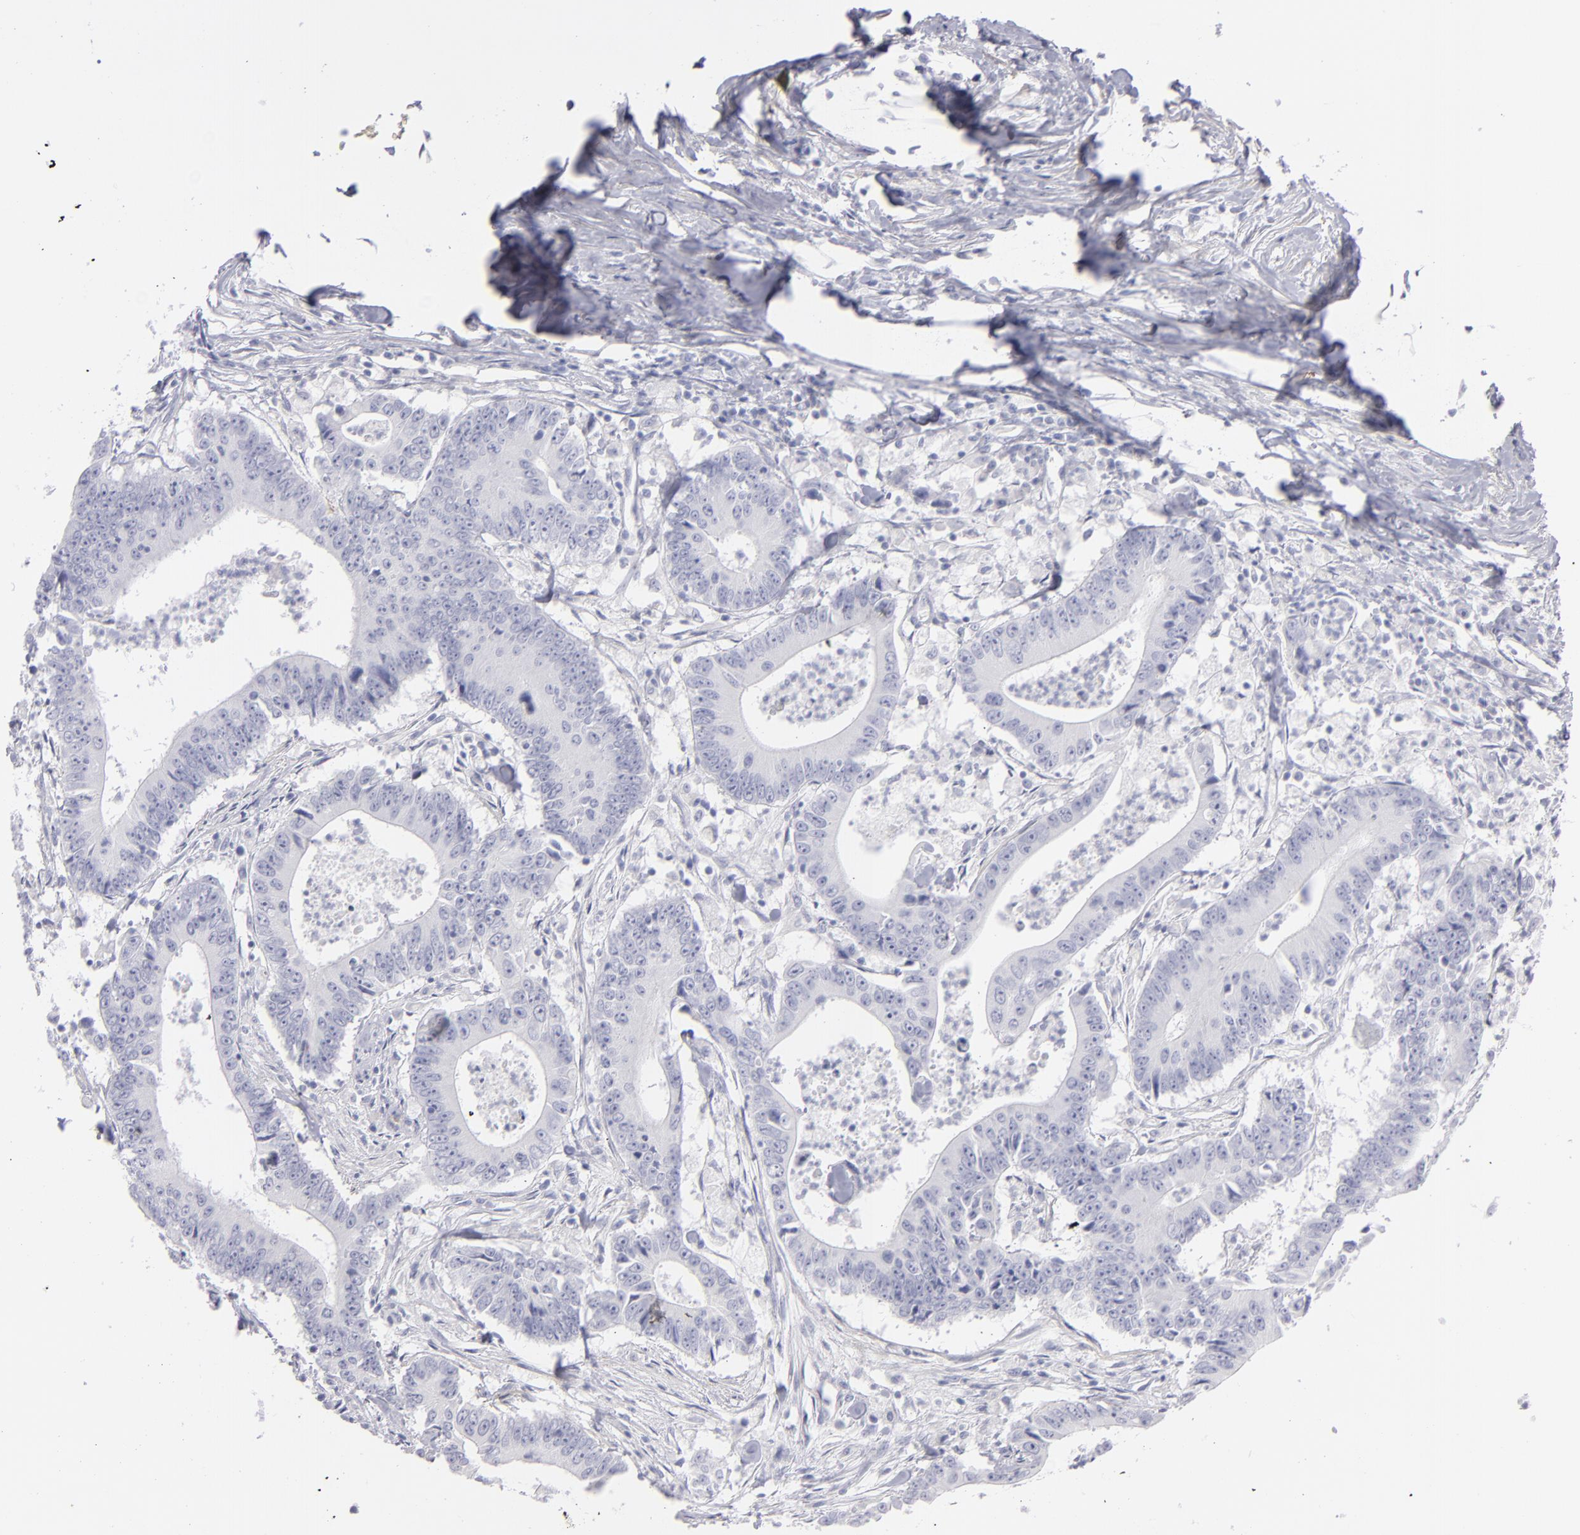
{"staining": {"intensity": "negative", "quantity": "none", "location": "none"}, "tissue": "colorectal cancer", "cell_type": "Tumor cells", "image_type": "cancer", "snomed": [{"axis": "morphology", "description": "Adenocarcinoma, NOS"}, {"axis": "topography", "description": "Colon"}], "caption": "Human colorectal cancer stained for a protein using immunohistochemistry reveals no staining in tumor cells.", "gene": "MYH11", "patient": {"sex": "male", "age": 55}}